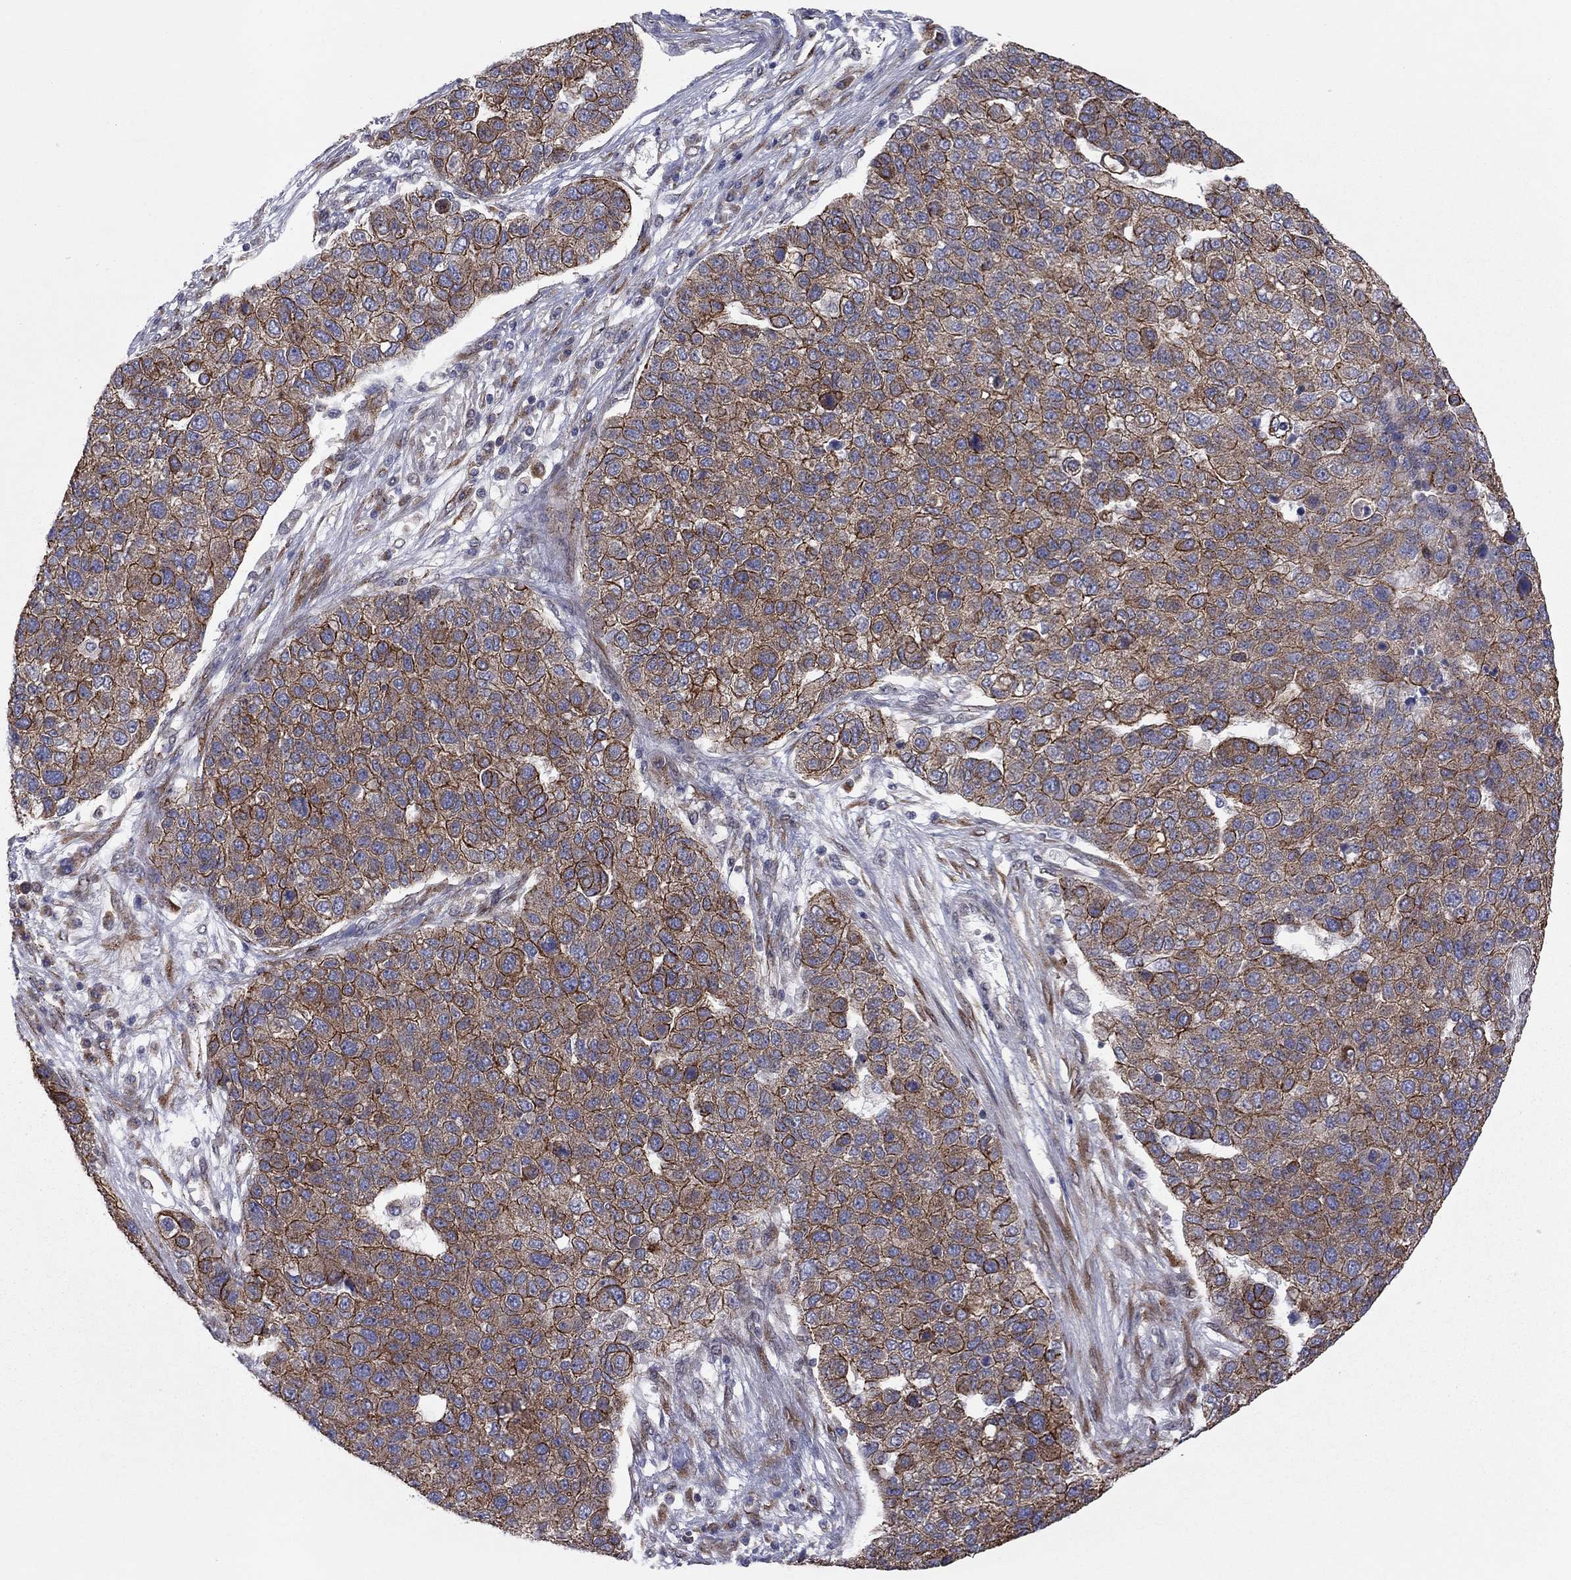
{"staining": {"intensity": "strong", "quantity": ">75%", "location": "cytoplasmic/membranous"}, "tissue": "pancreatic cancer", "cell_type": "Tumor cells", "image_type": "cancer", "snomed": [{"axis": "morphology", "description": "Adenocarcinoma, NOS"}, {"axis": "topography", "description": "Pancreas"}], "caption": "An image showing strong cytoplasmic/membranous expression in approximately >75% of tumor cells in pancreatic cancer, as visualized by brown immunohistochemical staining.", "gene": "YIF1A", "patient": {"sex": "female", "age": 61}}